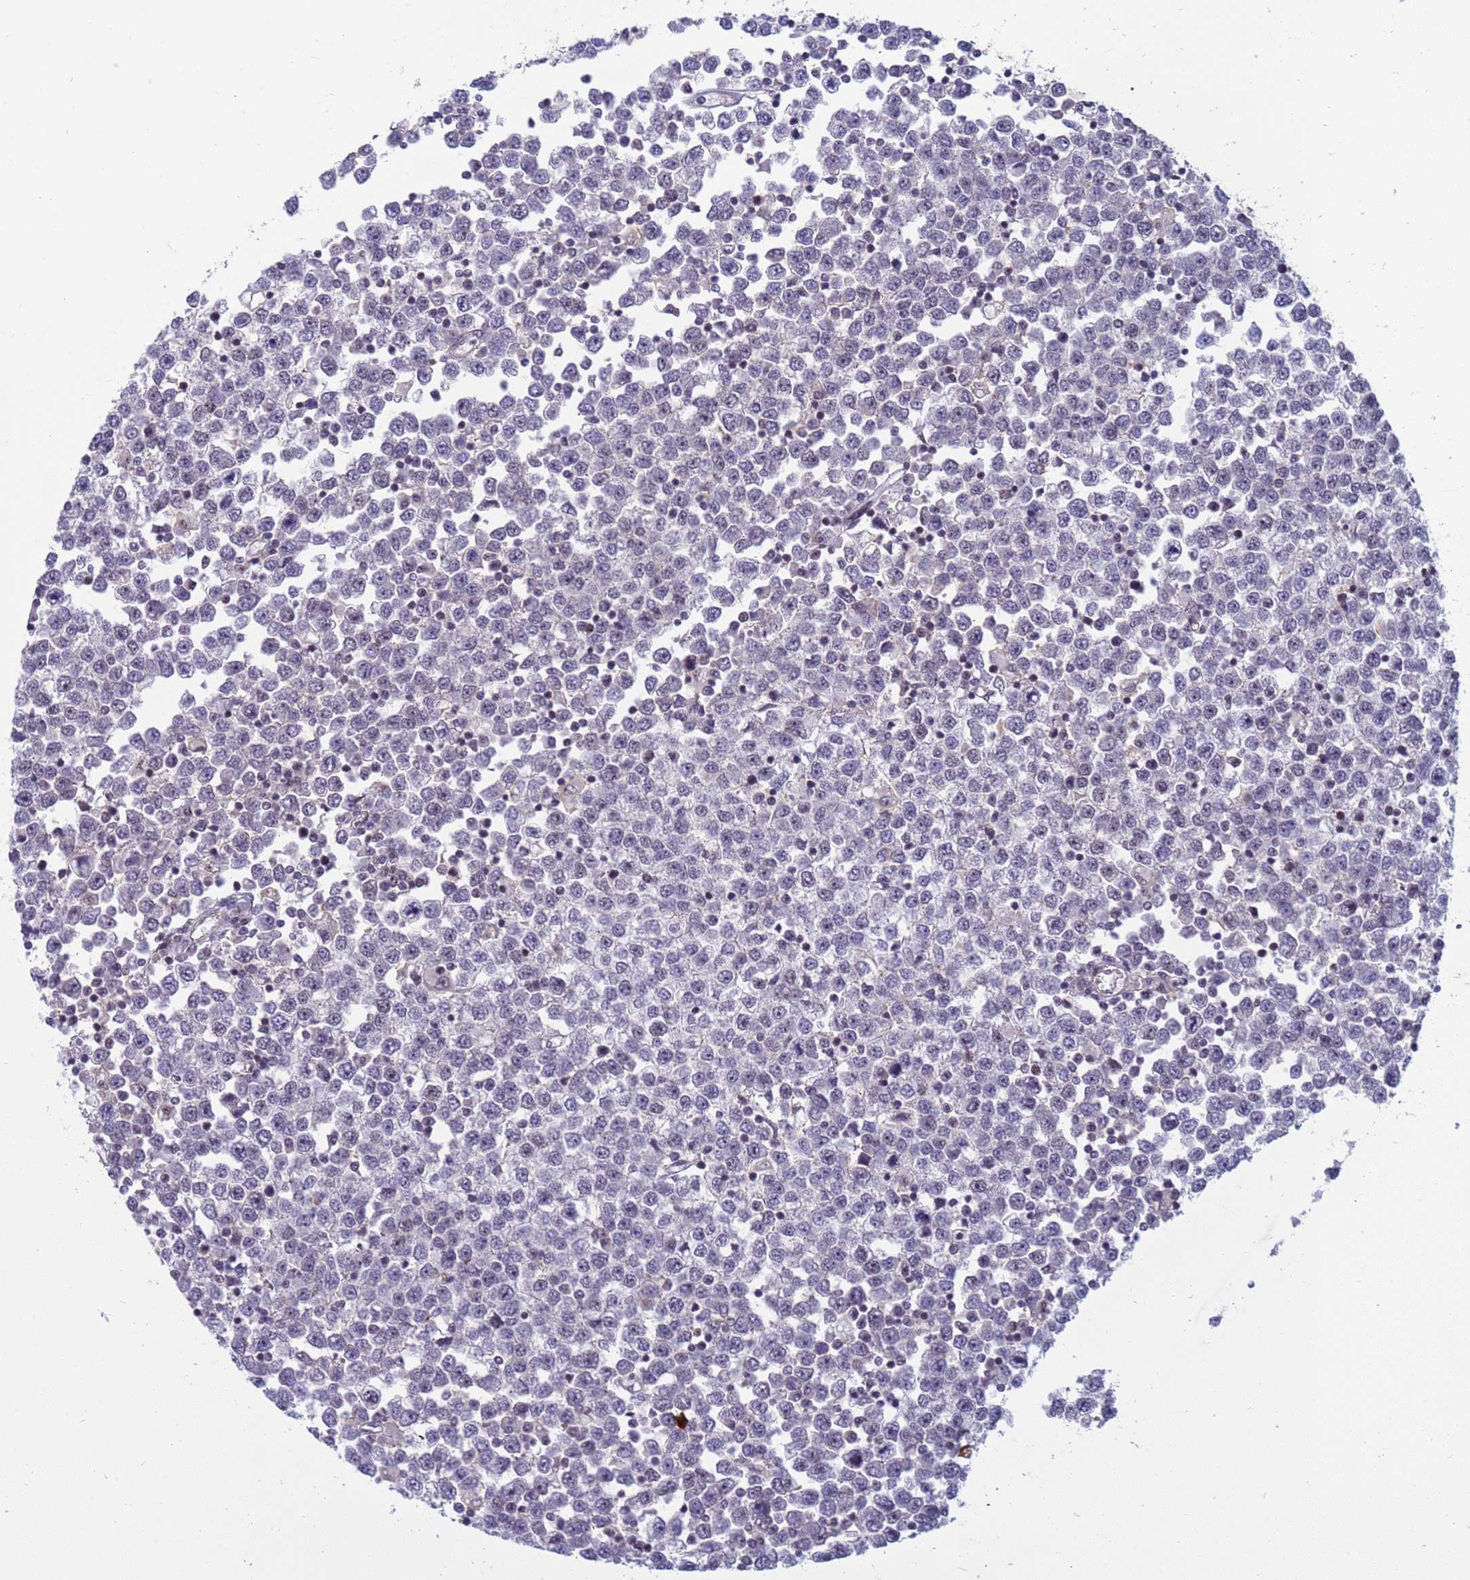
{"staining": {"intensity": "negative", "quantity": "none", "location": "none"}, "tissue": "testis cancer", "cell_type": "Tumor cells", "image_type": "cancer", "snomed": [{"axis": "morphology", "description": "Seminoma, NOS"}, {"axis": "topography", "description": "Testis"}], "caption": "Protein analysis of testis cancer demonstrates no significant staining in tumor cells.", "gene": "NSL1", "patient": {"sex": "male", "age": 65}}